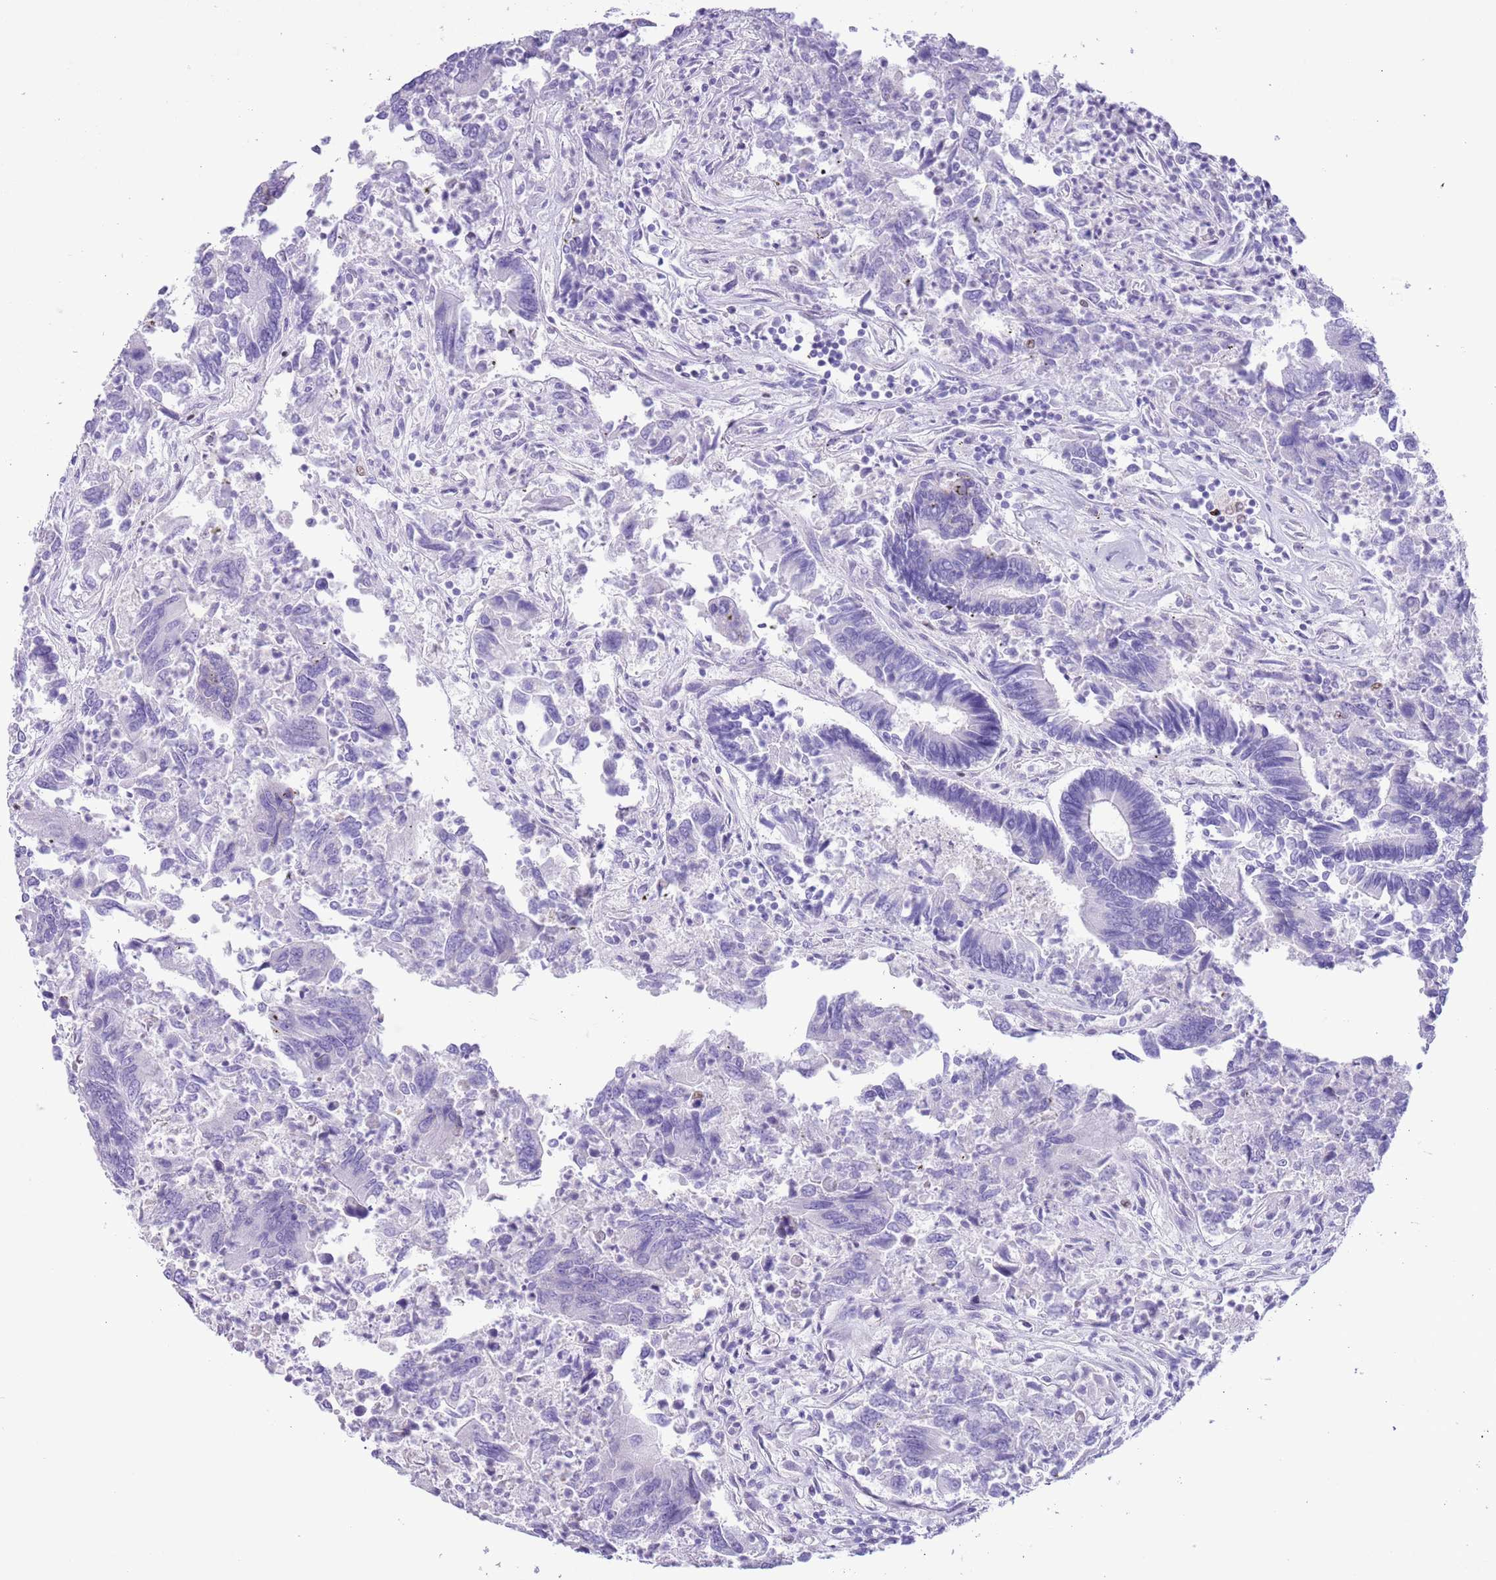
{"staining": {"intensity": "negative", "quantity": "none", "location": "none"}, "tissue": "colorectal cancer", "cell_type": "Tumor cells", "image_type": "cancer", "snomed": [{"axis": "morphology", "description": "Adenocarcinoma, NOS"}, {"axis": "topography", "description": "Colon"}], "caption": "DAB (3,3'-diaminobenzidine) immunohistochemical staining of human adenocarcinoma (colorectal) displays no significant staining in tumor cells.", "gene": "SLC7A14", "patient": {"sex": "female", "age": 67}}